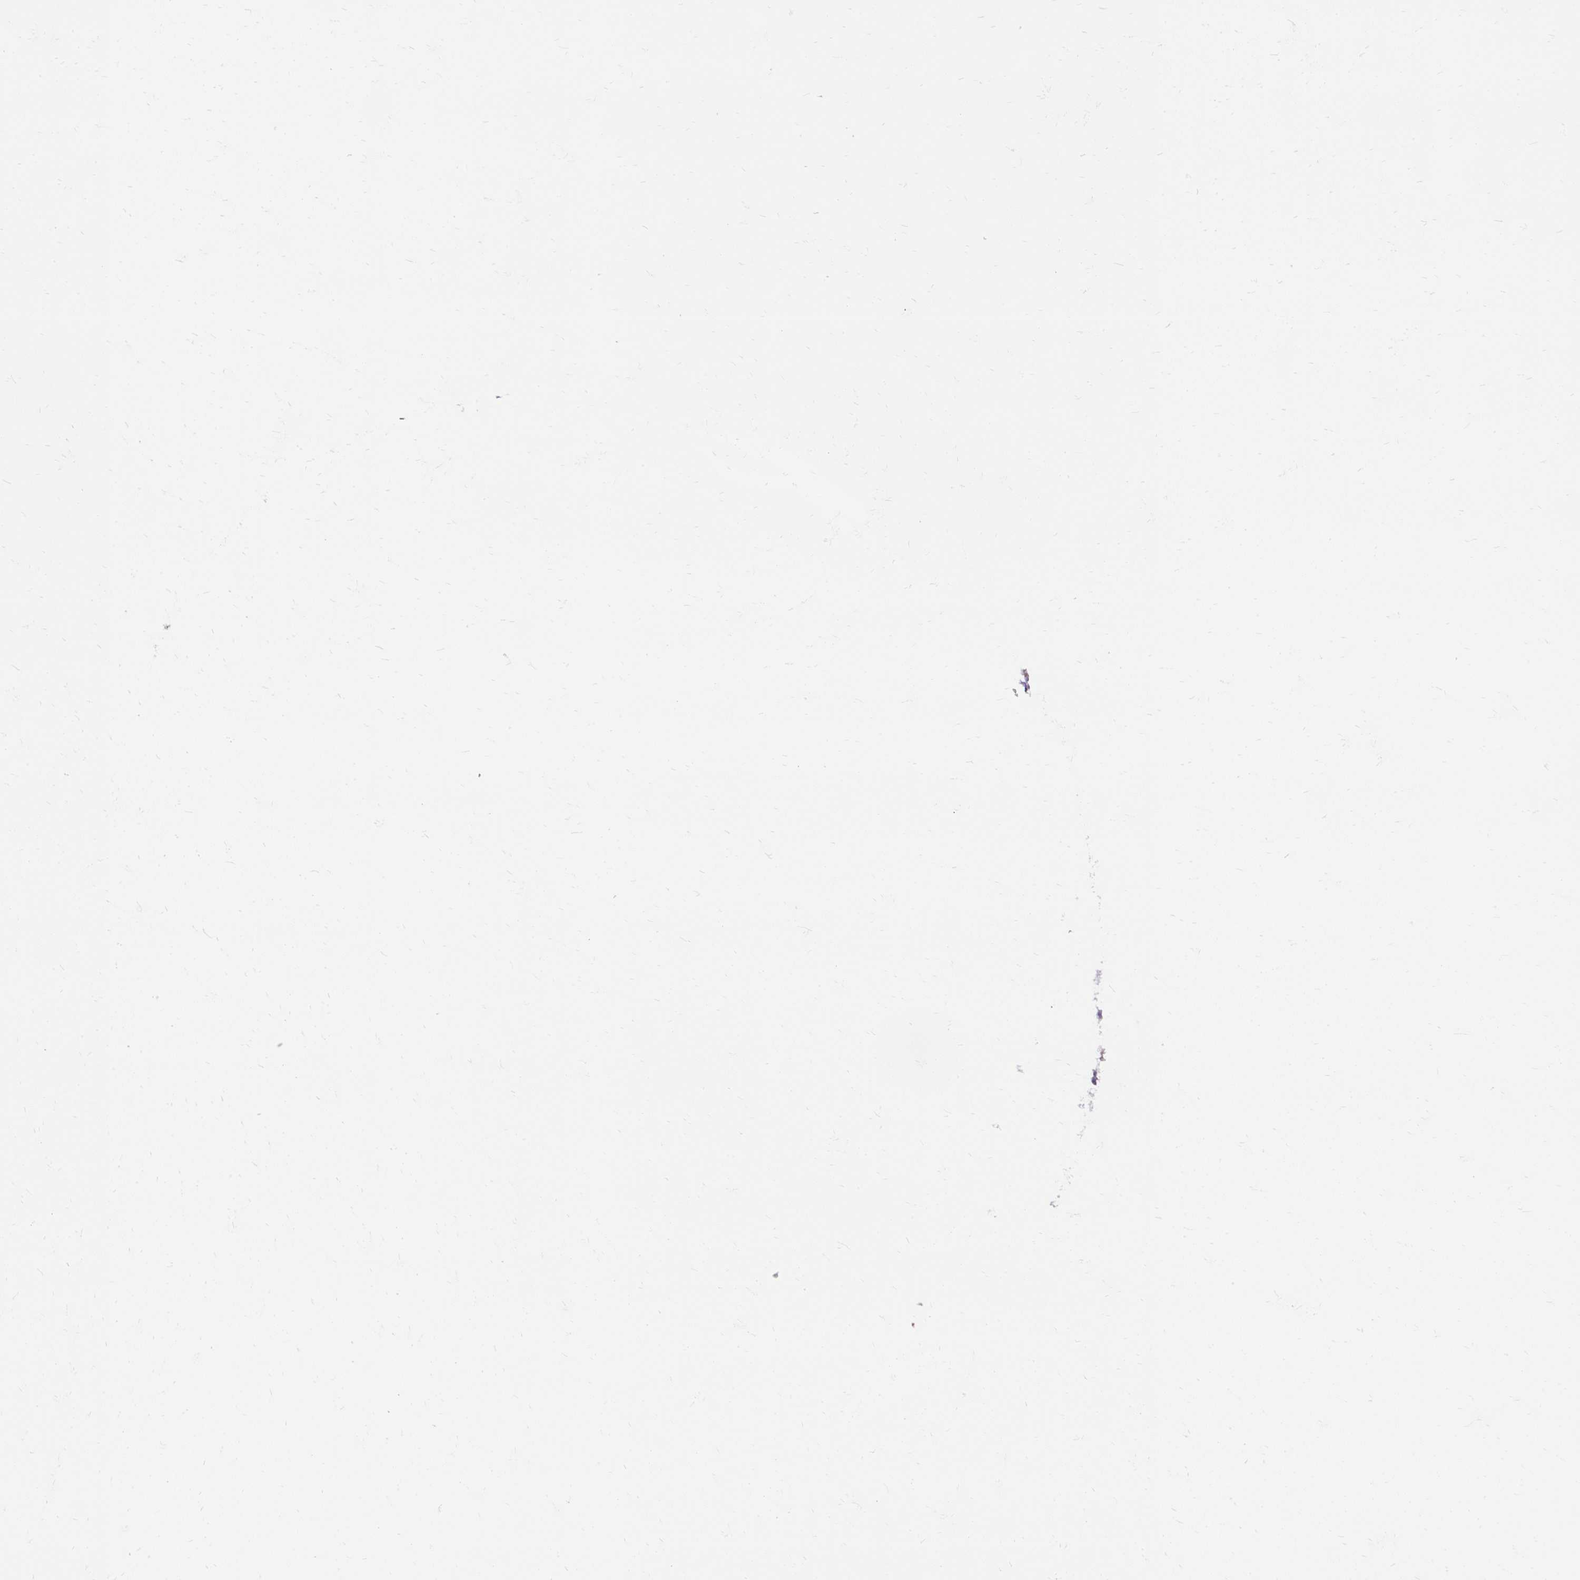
{"staining": {"intensity": "negative", "quantity": "none", "location": "none"}, "tissue": "skin cancer", "cell_type": "Tumor cells", "image_type": "cancer", "snomed": [{"axis": "morphology", "description": "Squamous cell carcinoma, NOS"}, {"axis": "topography", "description": "Skin"}], "caption": "Histopathology image shows no significant protein expression in tumor cells of squamous cell carcinoma (skin). (Brightfield microscopy of DAB IHC at high magnification).", "gene": "CCDC93", "patient": {"sex": "male", "age": 74}}